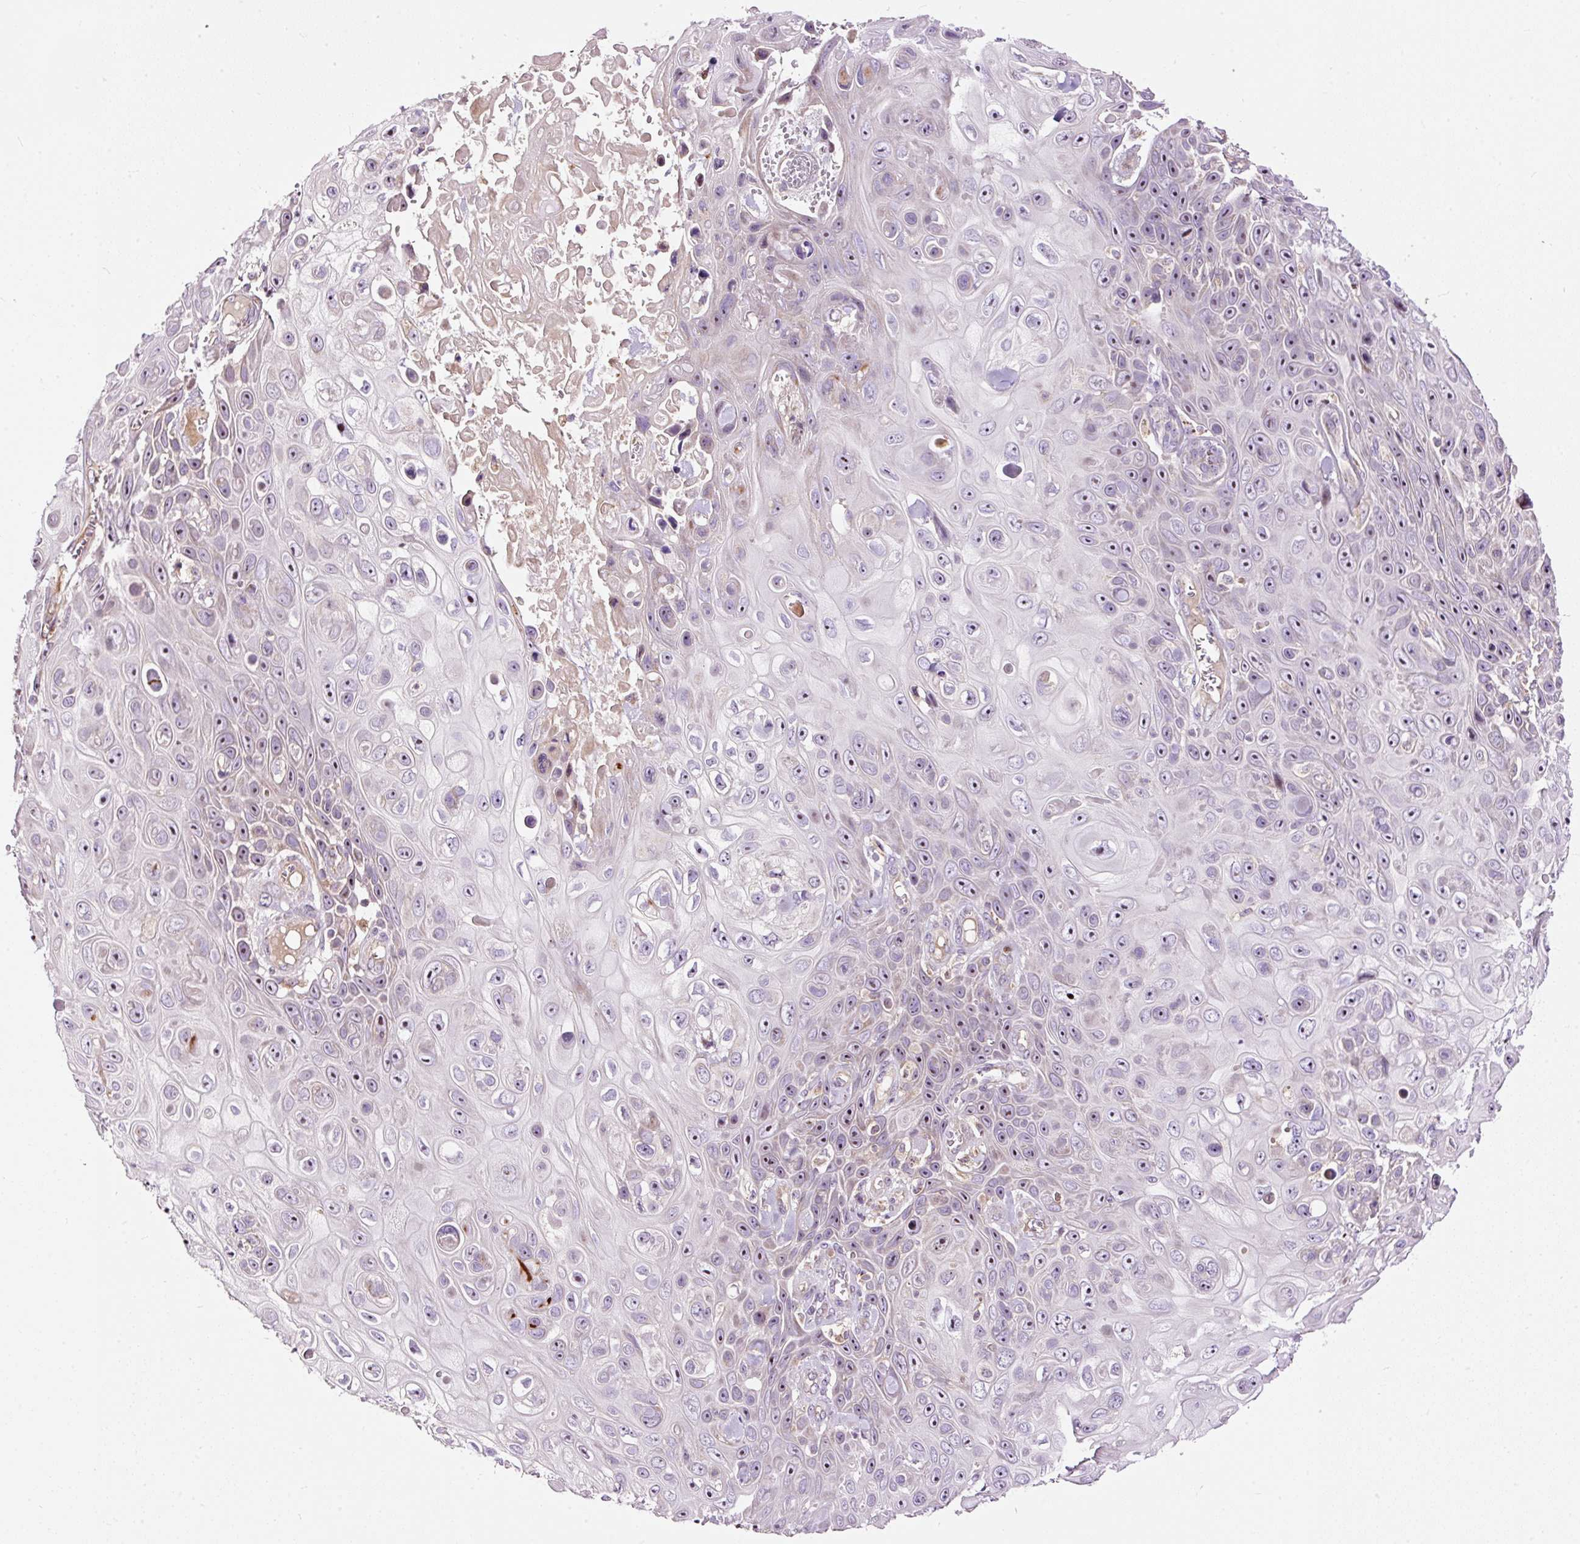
{"staining": {"intensity": "negative", "quantity": "none", "location": "none"}, "tissue": "skin cancer", "cell_type": "Tumor cells", "image_type": "cancer", "snomed": [{"axis": "morphology", "description": "Squamous cell carcinoma, NOS"}, {"axis": "topography", "description": "Skin"}], "caption": "DAB (3,3'-diaminobenzidine) immunohistochemical staining of skin squamous cell carcinoma exhibits no significant positivity in tumor cells.", "gene": "BOLA3", "patient": {"sex": "male", "age": 82}}